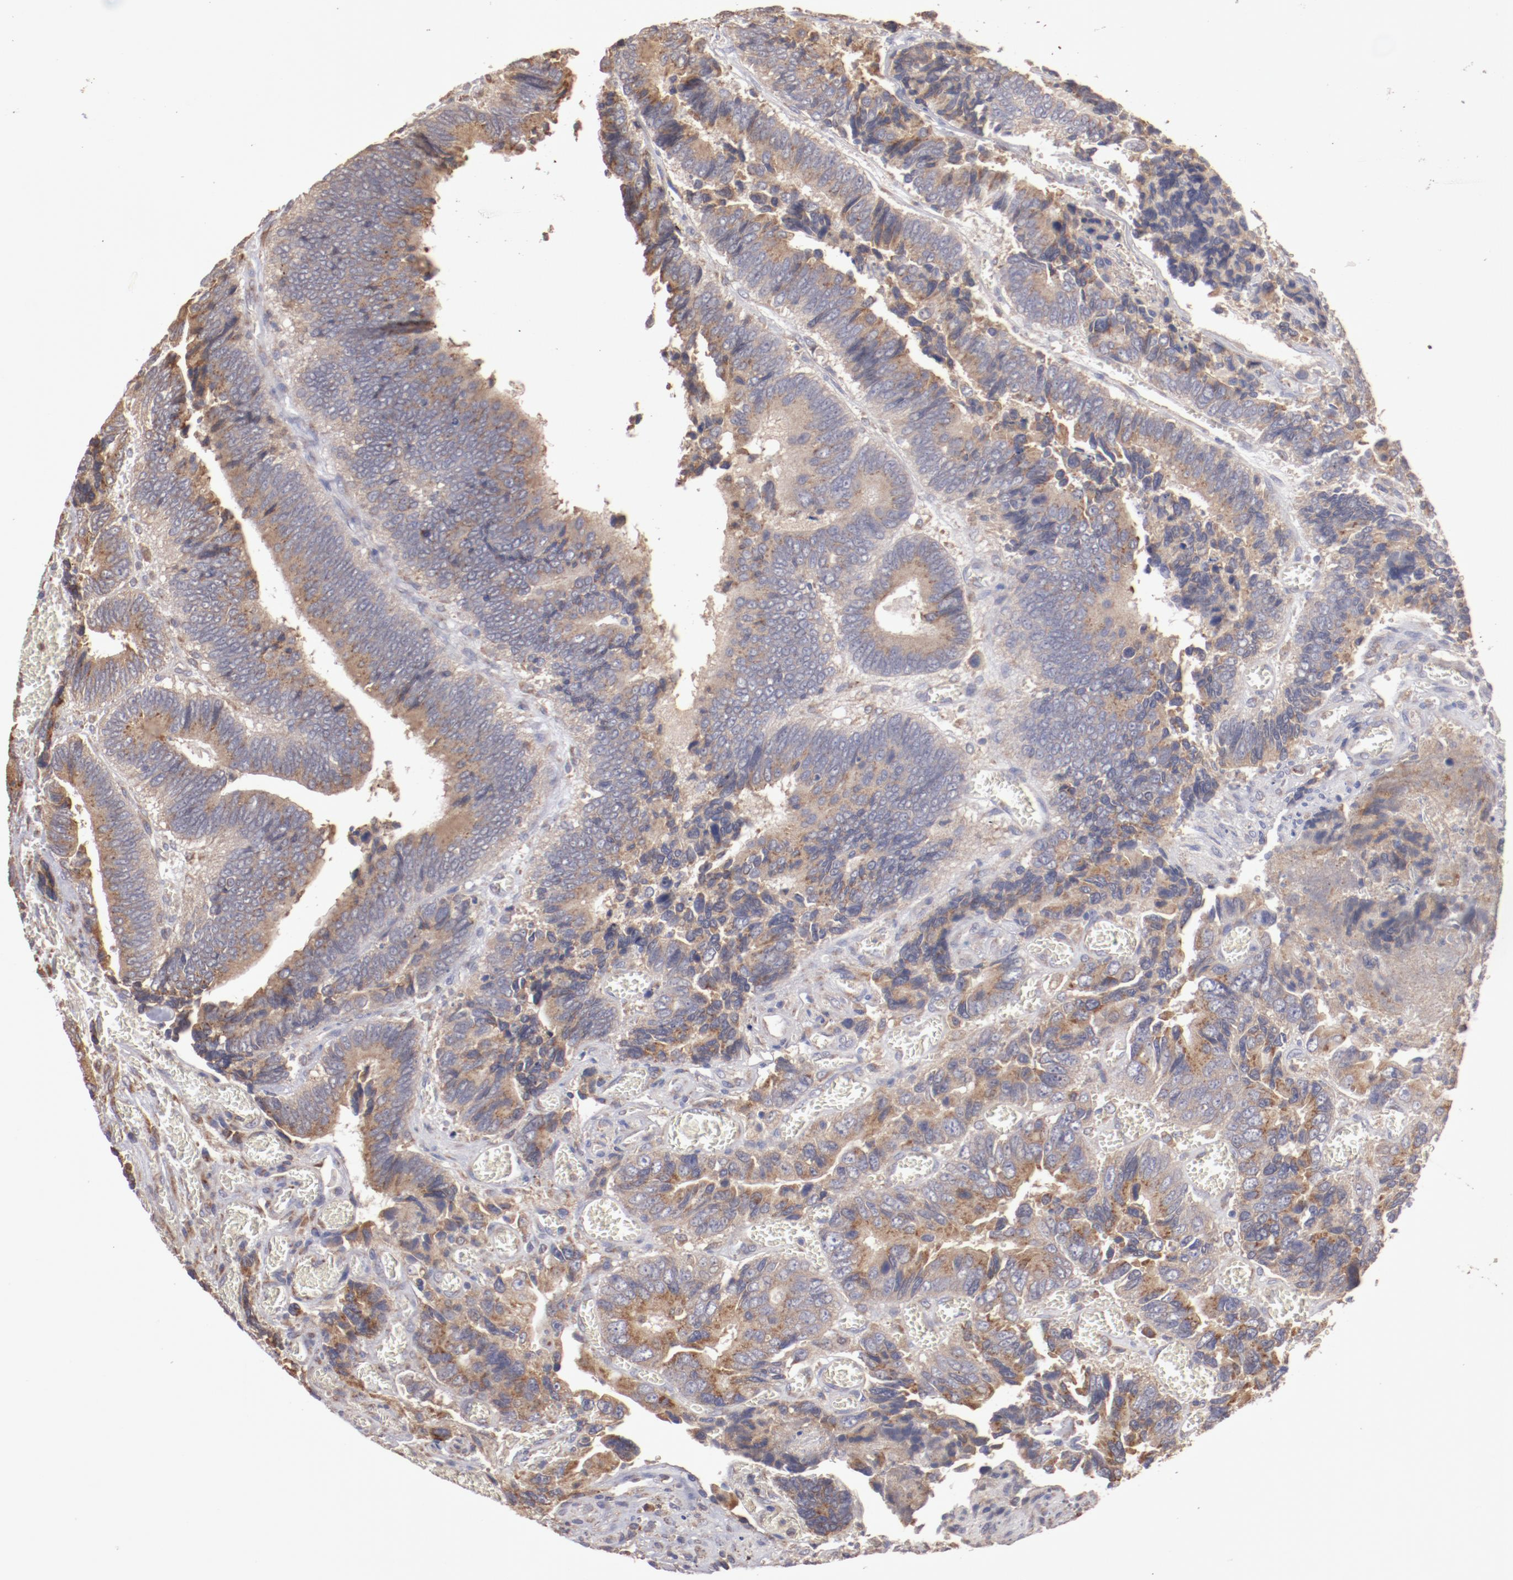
{"staining": {"intensity": "moderate", "quantity": ">75%", "location": "cytoplasmic/membranous"}, "tissue": "colorectal cancer", "cell_type": "Tumor cells", "image_type": "cancer", "snomed": [{"axis": "morphology", "description": "Adenocarcinoma, NOS"}, {"axis": "topography", "description": "Colon"}], "caption": "IHC photomicrograph of colorectal cancer (adenocarcinoma) stained for a protein (brown), which exhibits medium levels of moderate cytoplasmic/membranous expression in approximately >75% of tumor cells.", "gene": "NFKBIE", "patient": {"sex": "male", "age": 72}}